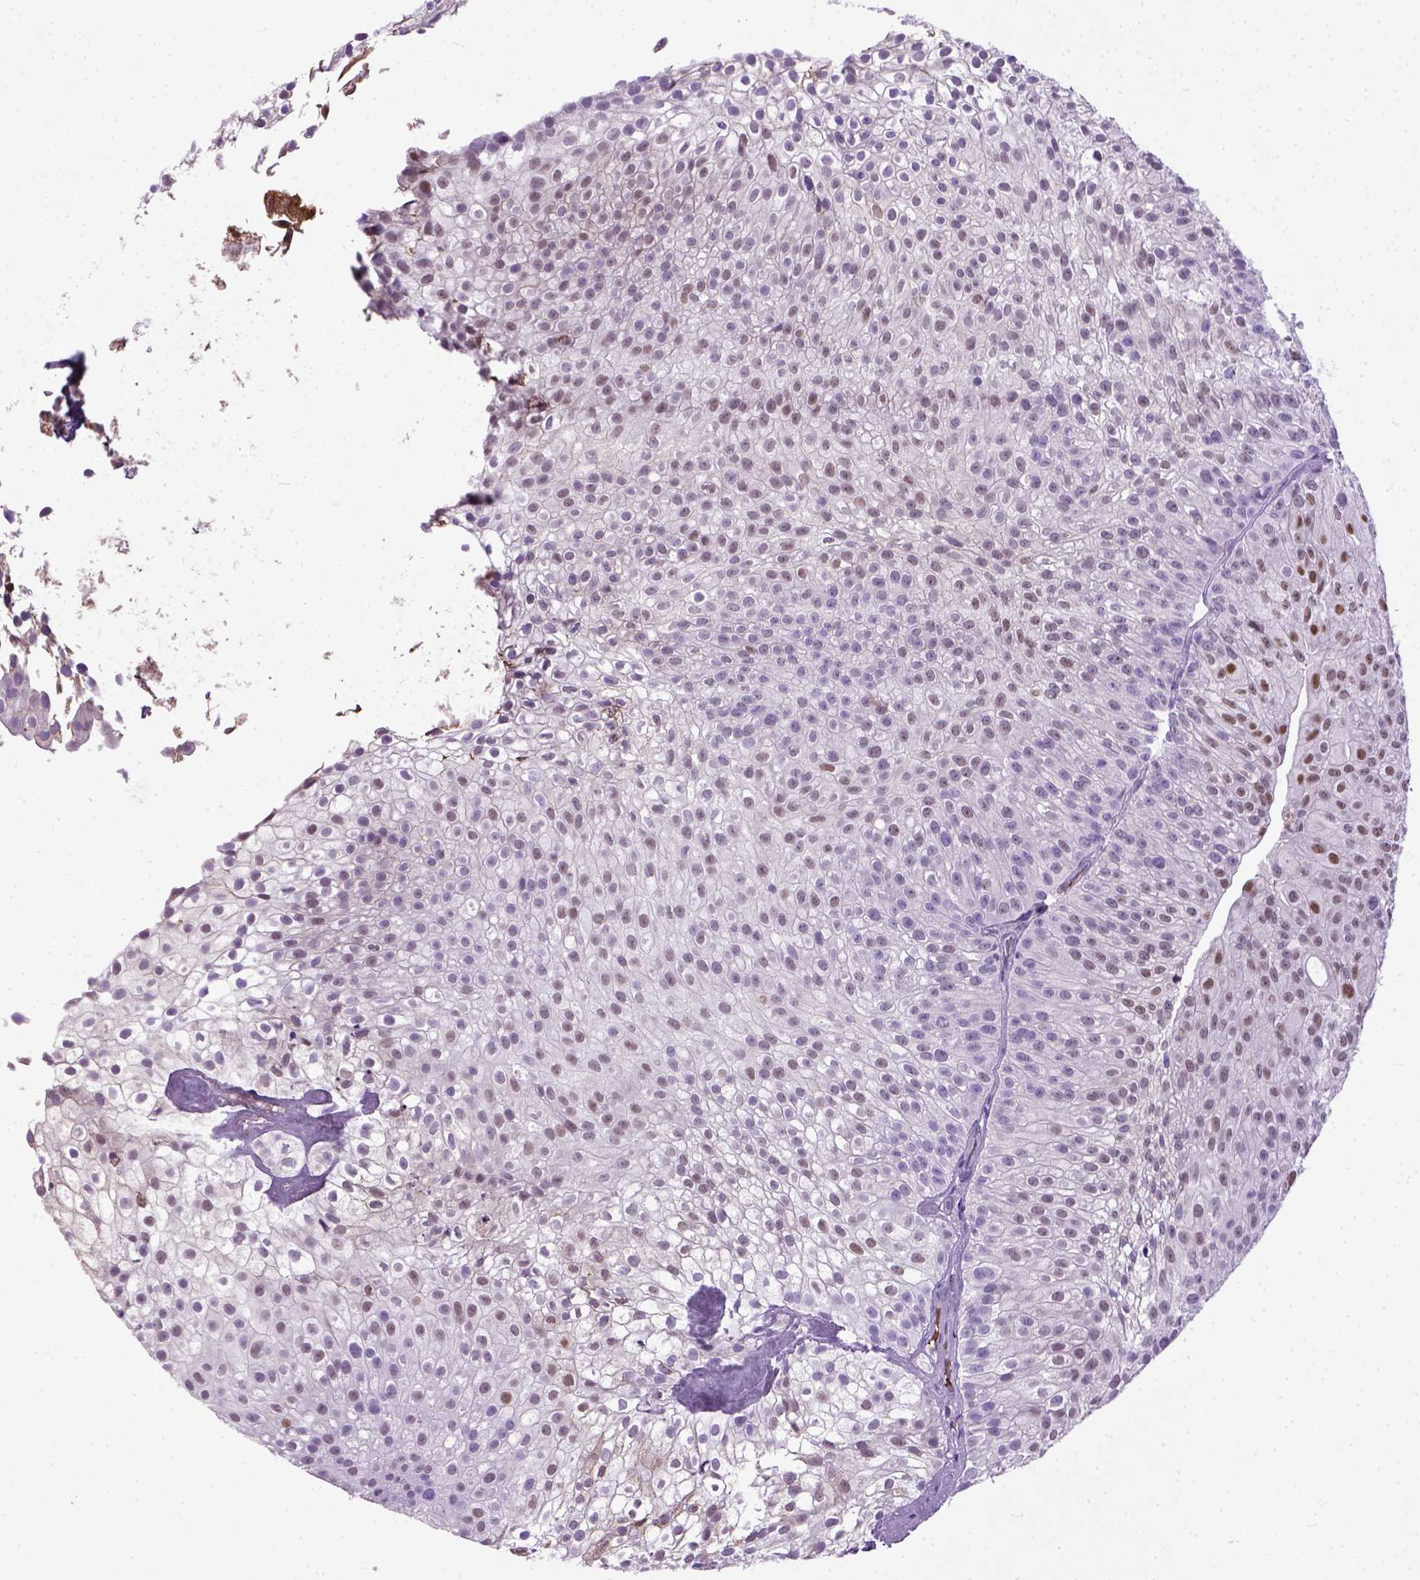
{"staining": {"intensity": "moderate", "quantity": "<25%", "location": "nuclear"}, "tissue": "urothelial cancer", "cell_type": "Tumor cells", "image_type": "cancer", "snomed": [{"axis": "morphology", "description": "Urothelial carcinoma, Low grade"}, {"axis": "topography", "description": "Urinary bladder"}], "caption": "Low-grade urothelial carcinoma stained for a protein (brown) reveals moderate nuclear positive staining in about <25% of tumor cells.", "gene": "ADAMTS8", "patient": {"sex": "male", "age": 70}}